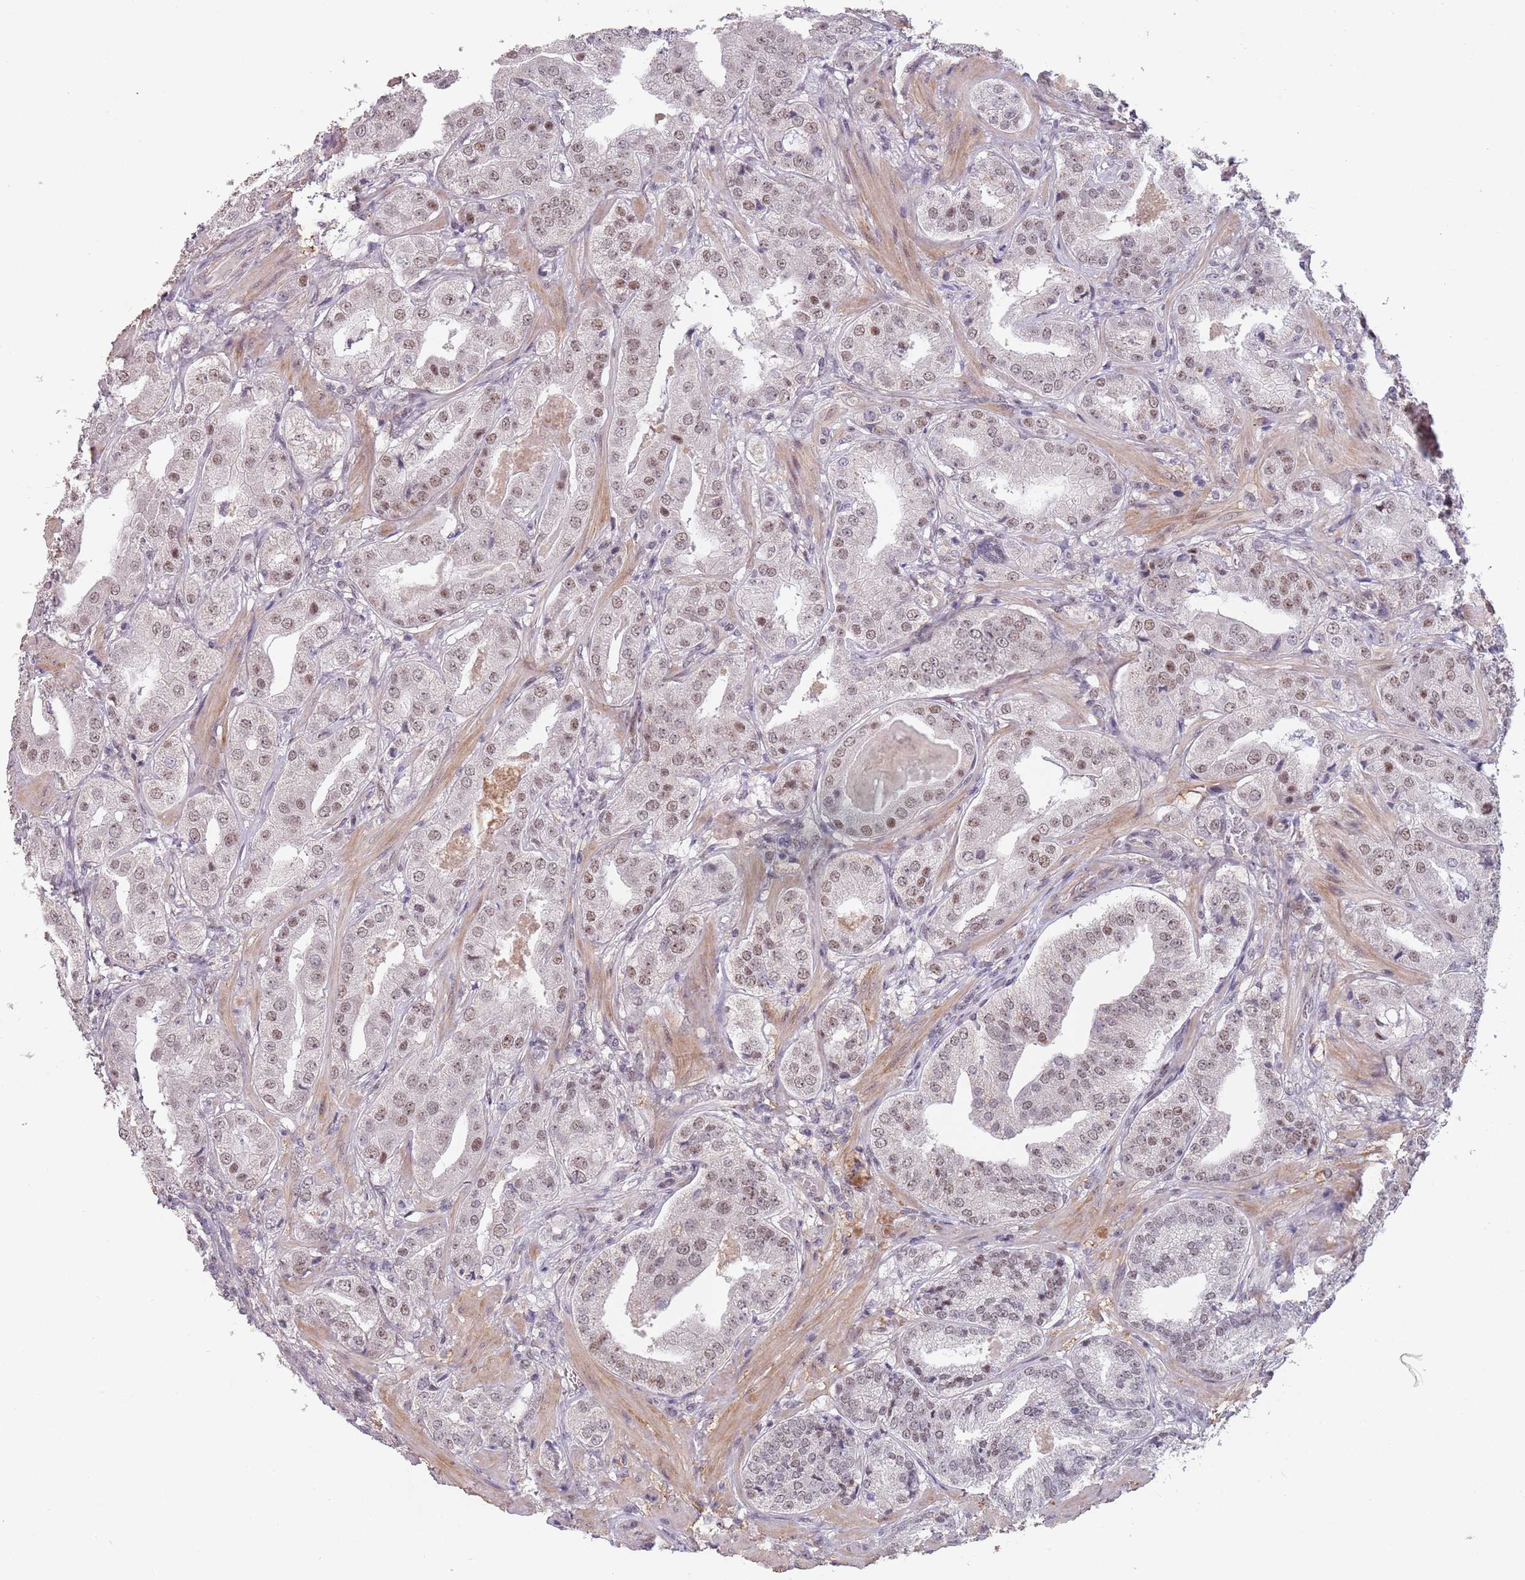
{"staining": {"intensity": "moderate", "quantity": ">75%", "location": "nuclear"}, "tissue": "prostate cancer", "cell_type": "Tumor cells", "image_type": "cancer", "snomed": [{"axis": "morphology", "description": "Adenocarcinoma, High grade"}, {"axis": "topography", "description": "Prostate"}], "caption": "Tumor cells exhibit medium levels of moderate nuclear expression in about >75% of cells in prostate cancer.", "gene": "CIZ1", "patient": {"sex": "male", "age": 63}}